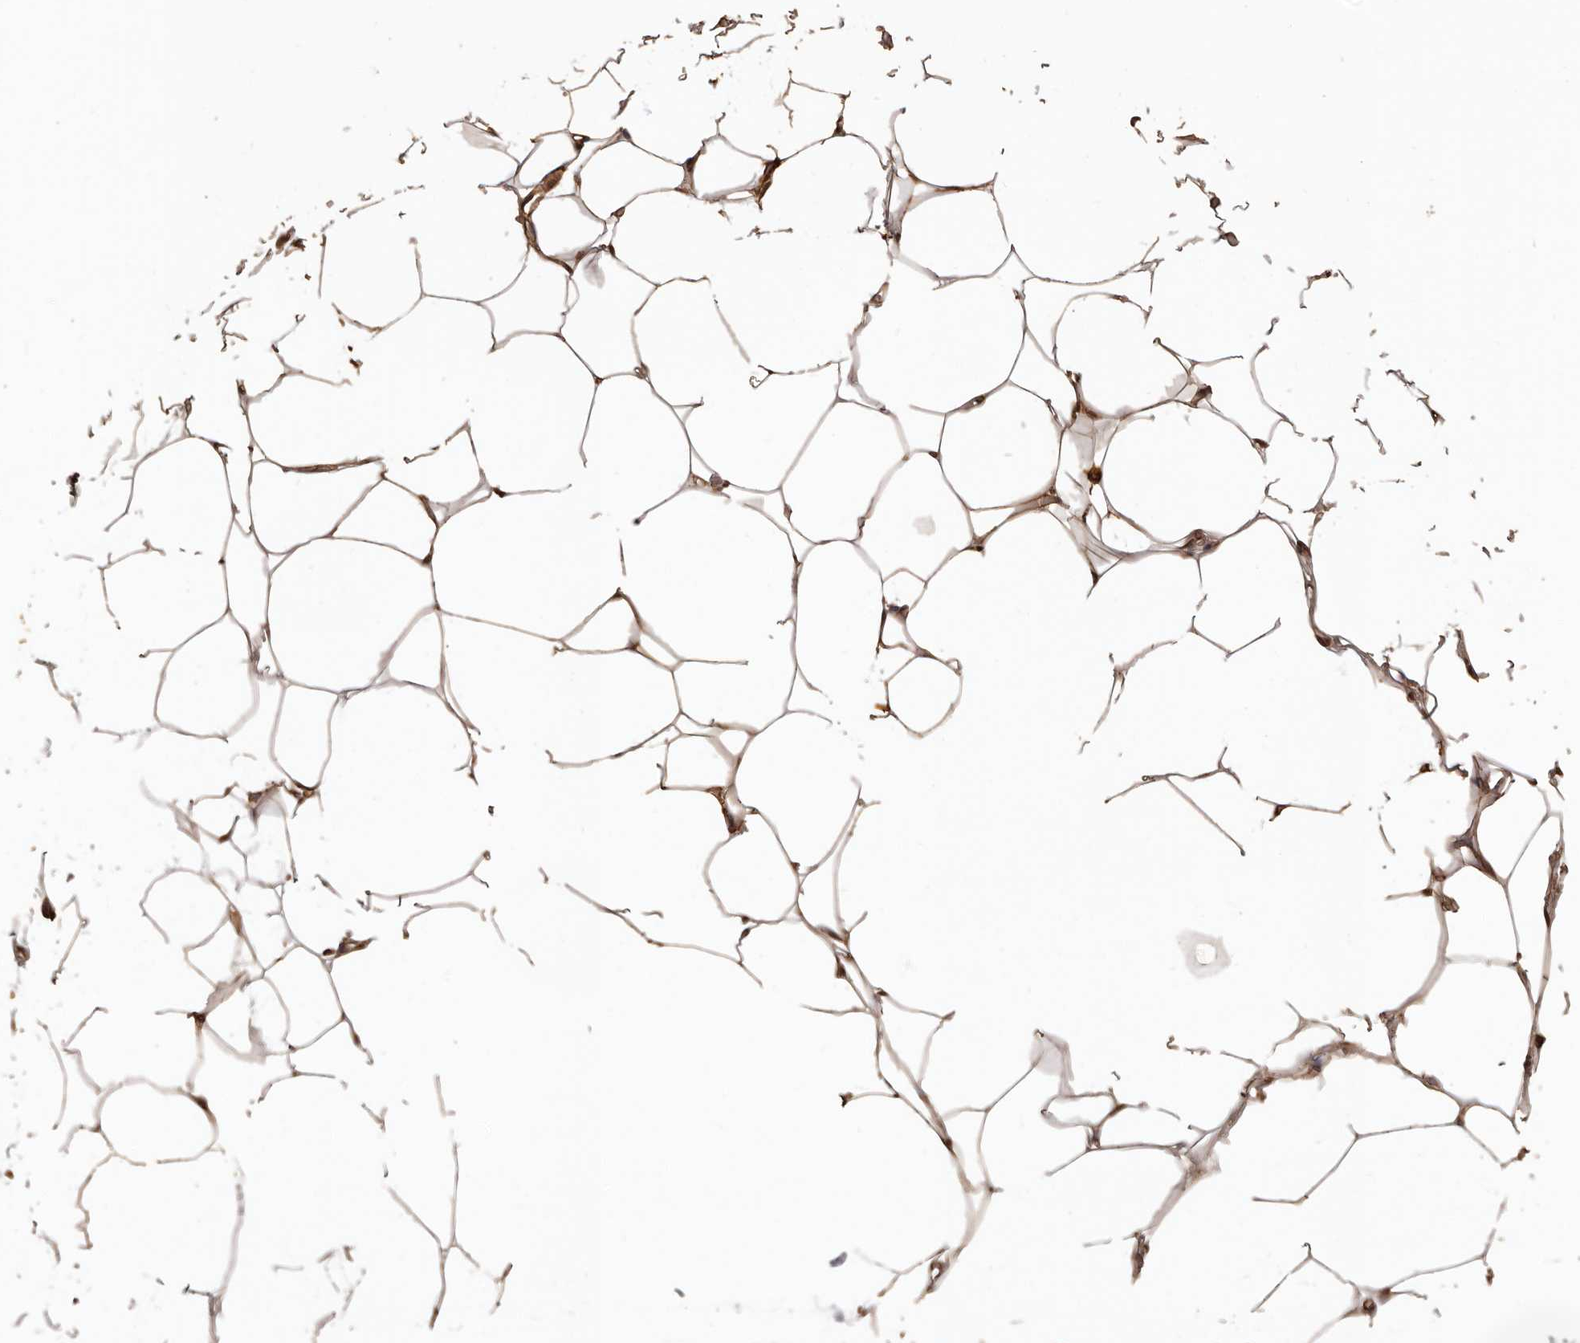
{"staining": {"intensity": "strong", "quantity": ">75%", "location": "cytoplasmic/membranous"}, "tissue": "adipose tissue", "cell_type": "Adipocytes", "image_type": "normal", "snomed": [{"axis": "morphology", "description": "Normal tissue, NOS"}, {"axis": "topography", "description": "Breast"}], "caption": "Approximately >75% of adipocytes in normal adipose tissue show strong cytoplasmic/membranous protein staining as visualized by brown immunohistochemical staining.", "gene": "SLITRK6", "patient": {"sex": "female", "age": 23}}